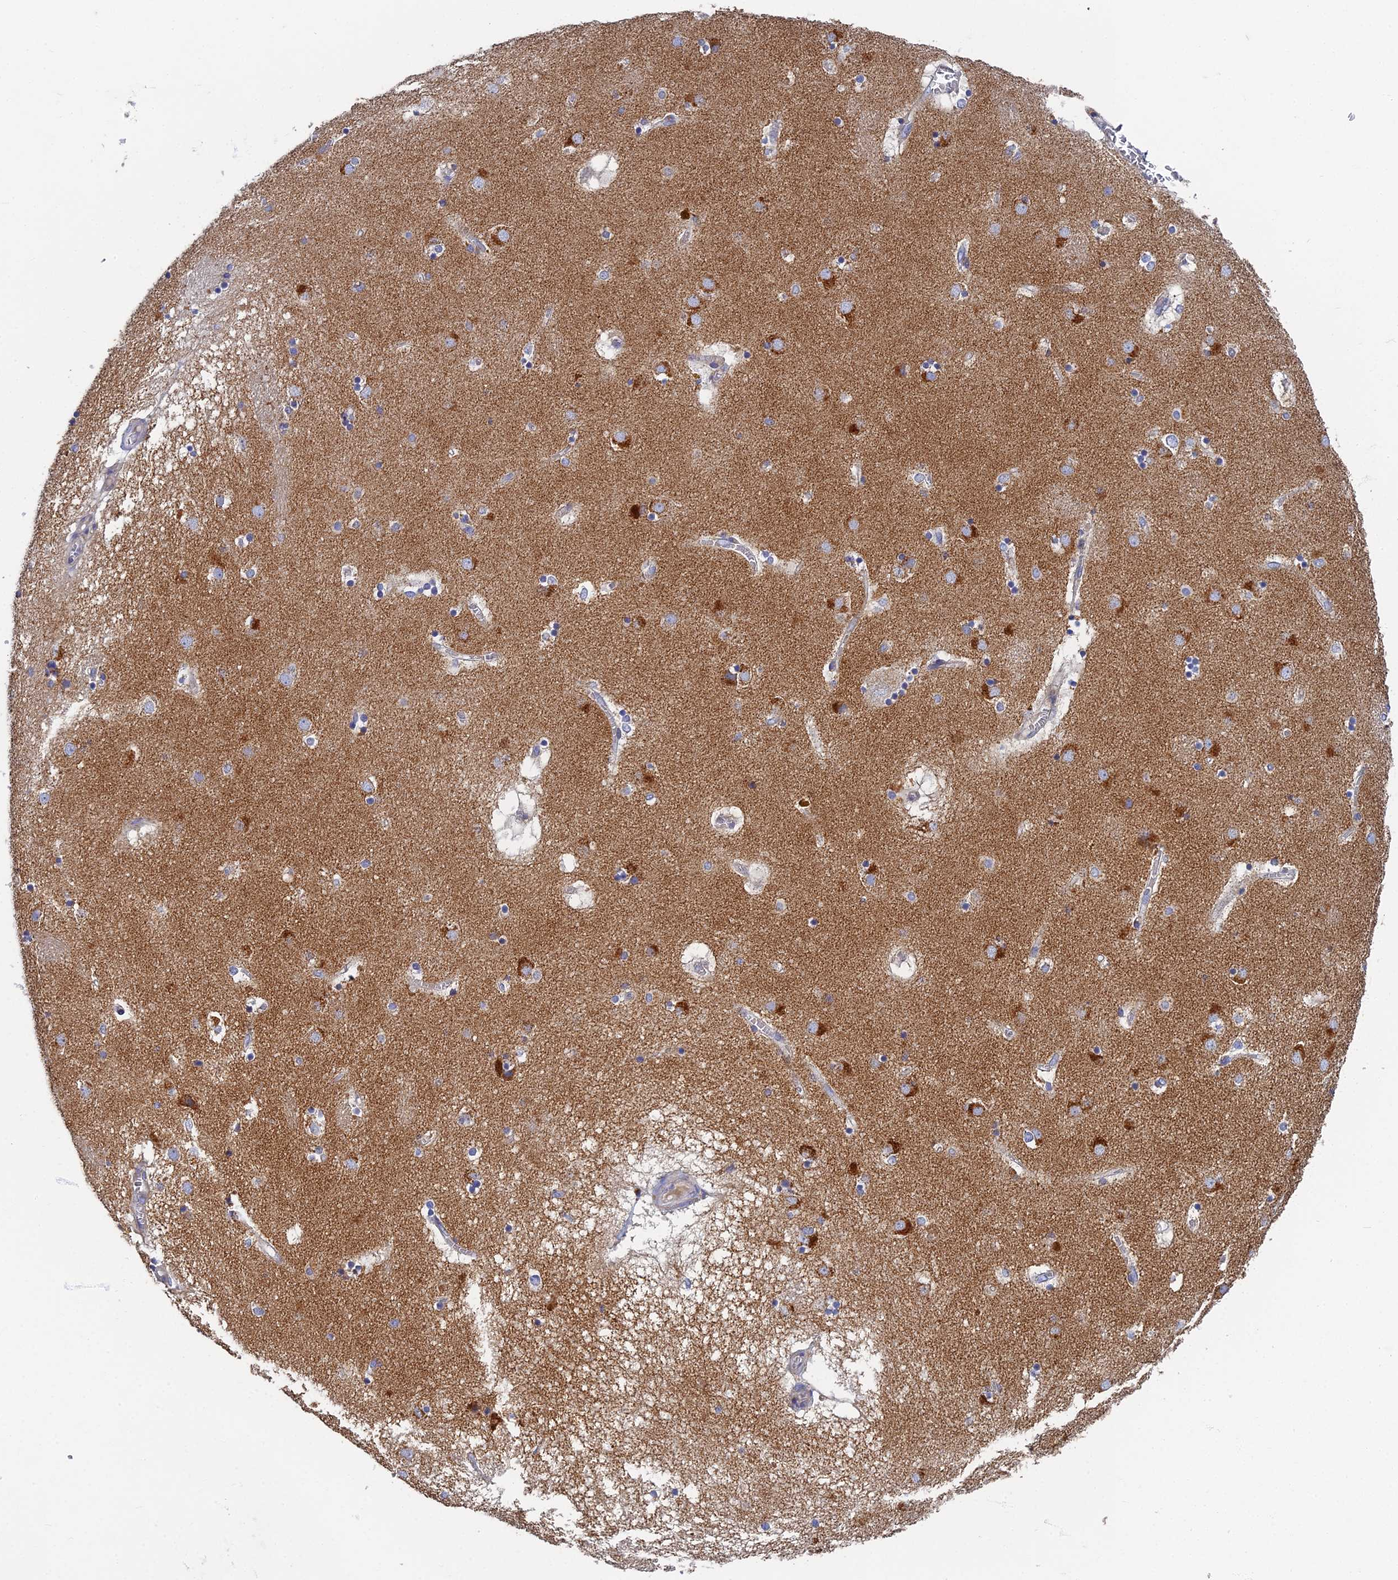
{"staining": {"intensity": "negative", "quantity": "none", "location": "none"}, "tissue": "caudate", "cell_type": "Glial cells", "image_type": "normal", "snomed": [{"axis": "morphology", "description": "Normal tissue, NOS"}, {"axis": "topography", "description": "Lateral ventricle wall"}], "caption": "The immunohistochemistry (IHC) micrograph has no significant staining in glial cells of caudate.", "gene": "RNASEK", "patient": {"sex": "male", "age": 70}}